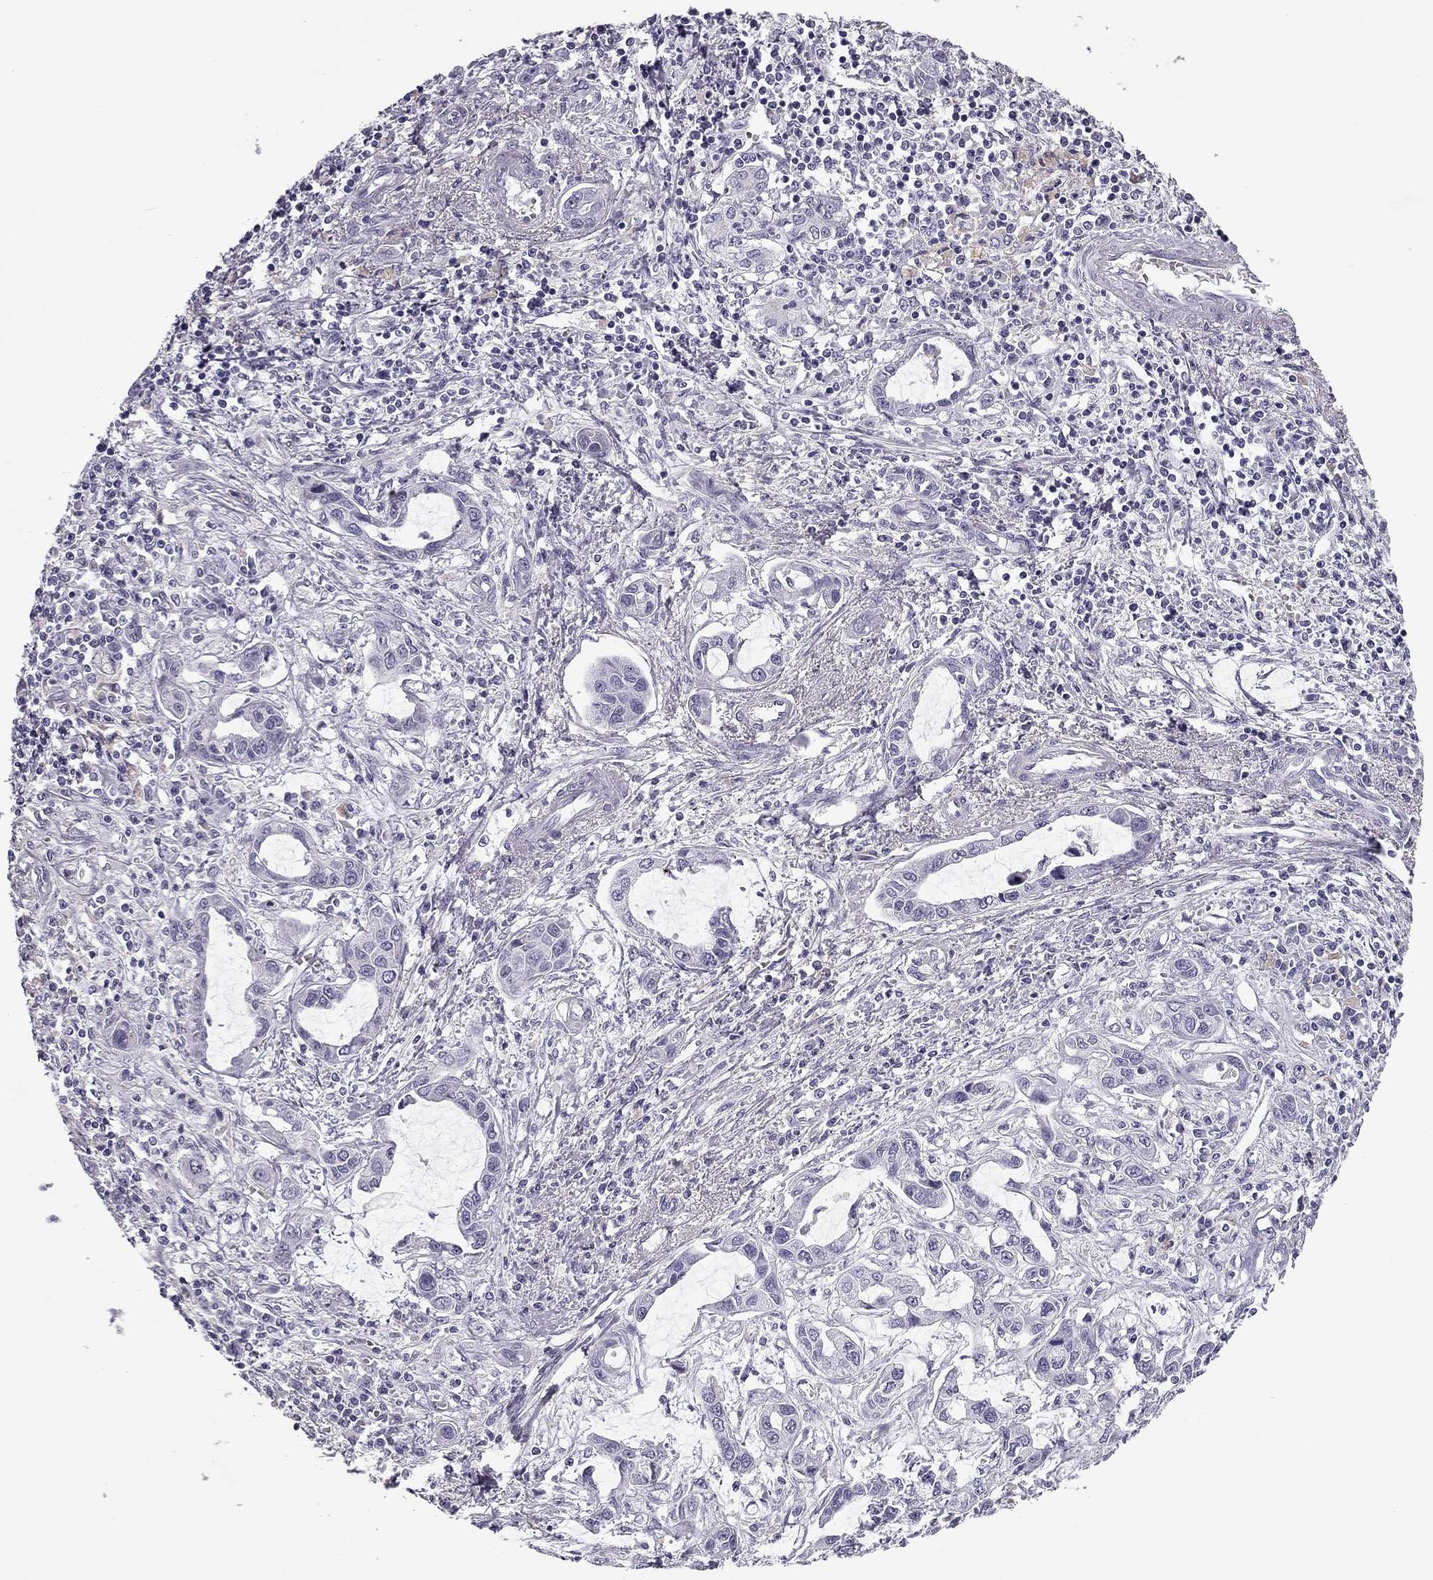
{"staining": {"intensity": "negative", "quantity": "none", "location": "none"}, "tissue": "liver cancer", "cell_type": "Tumor cells", "image_type": "cancer", "snomed": [{"axis": "morphology", "description": "Cholangiocarcinoma"}, {"axis": "topography", "description": "Liver"}], "caption": "Liver cancer (cholangiocarcinoma) was stained to show a protein in brown. There is no significant expression in tumor cells. The staining was performed using DAB (3,3'-diaminobenzidine) to visualize the protein expression in brown, while the nuclei were stained in blue with hematoxylin (Magnification: 20x).", "gene": "MC5R", "patient": {"sex": "male", "age": 58}}